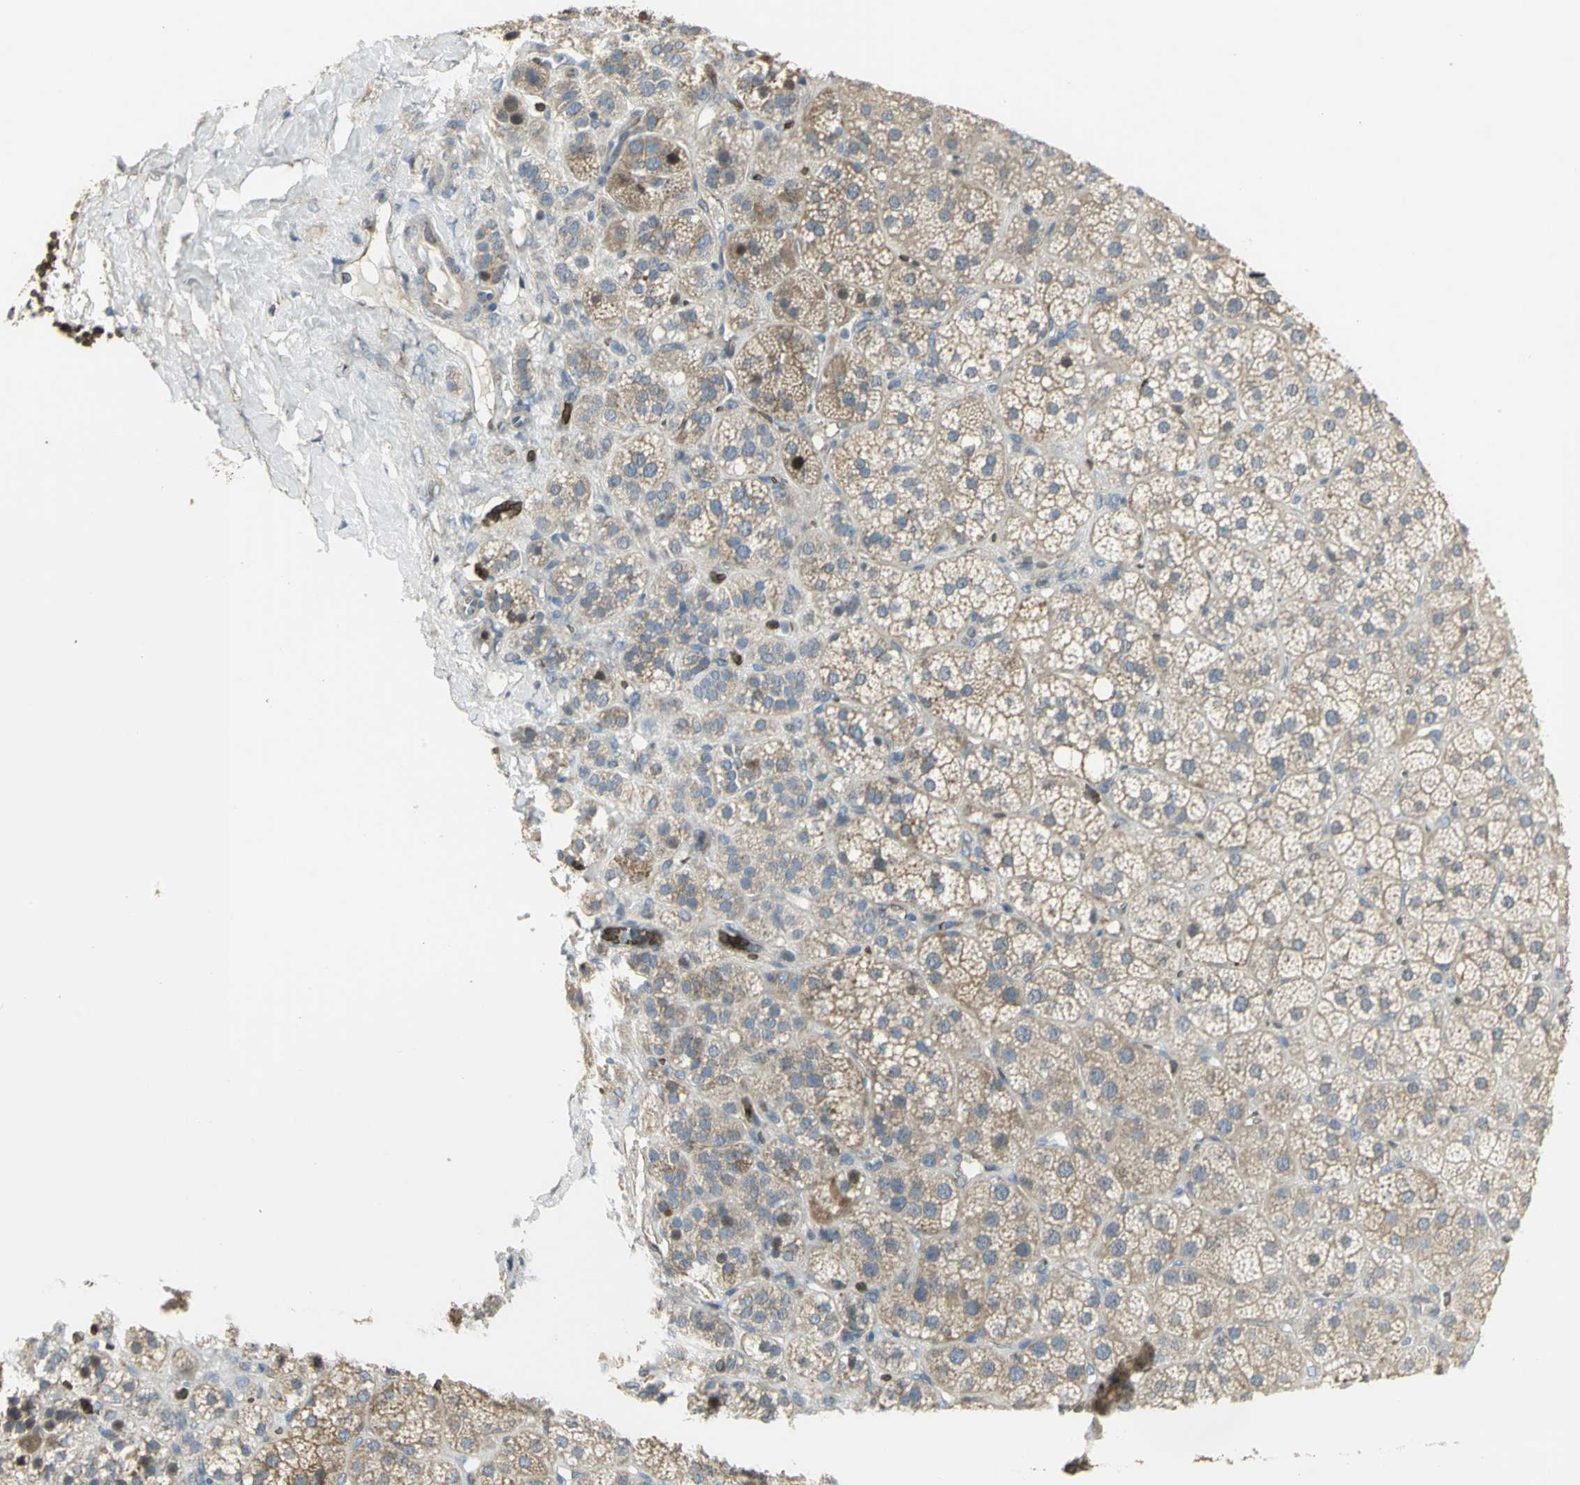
{"staining": {"intensity": "weak", "quantity": ">75%", "location": "cytoplasmic/membranous"}, "tissue": "adrenal gland", "cell_type": "Glandular cells", "image_type": "normal", "snomed": [{"axis": "morphology", "description": "Normal tissue, NOS"}, {"axis": "topography", "description": "Adrenal gland"}], "caption": "Weak cytoplasmic/membranous staining for a protein is identified in about >75% of glandular cells of normal adrenal gland using IHC.", "gene": "ANK1", "patient": {"sex": "female", "age": 71}}